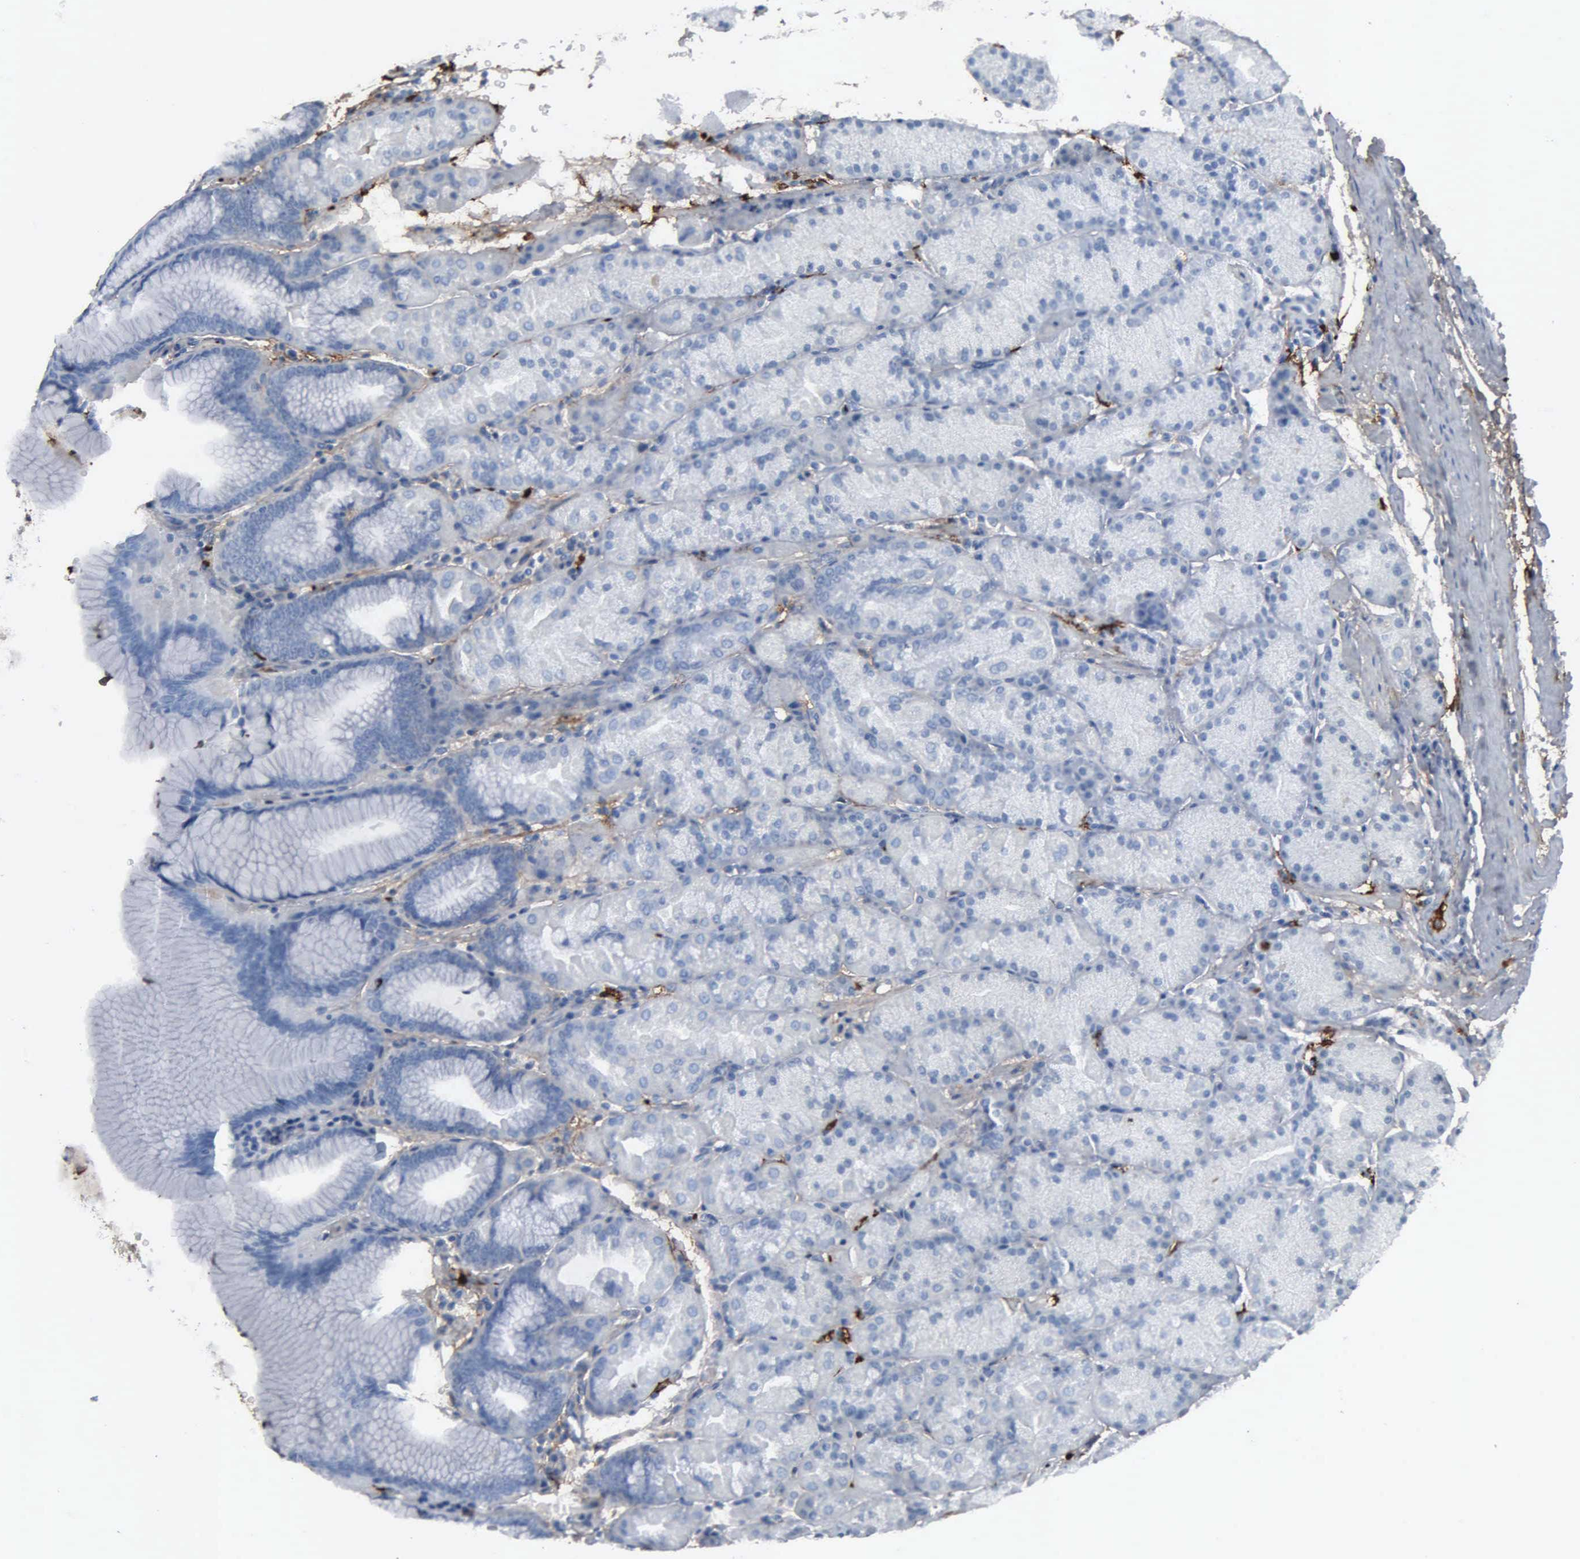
{"staining": {"intensity": "negative", "quantity": "none", "location": "none"}, "tissue": "stomach", "cell_type": "Glandular cells", "image_type": "normal", "snomed": [{"axis": "morphology", "description": "Normal tissue, NOS"}, {"axis": "topography", "description": "Stomach, upper"}], "caption": "Unremarkable stomach was stained to show a protein in brown. There is no significant positivity in glandular cells. The staining is performed using DAB brown chromogen with nuclei counter-stained in using hematoxylin.", "gene": "FN1", "patient": {"sex": "male", "age": 57}}